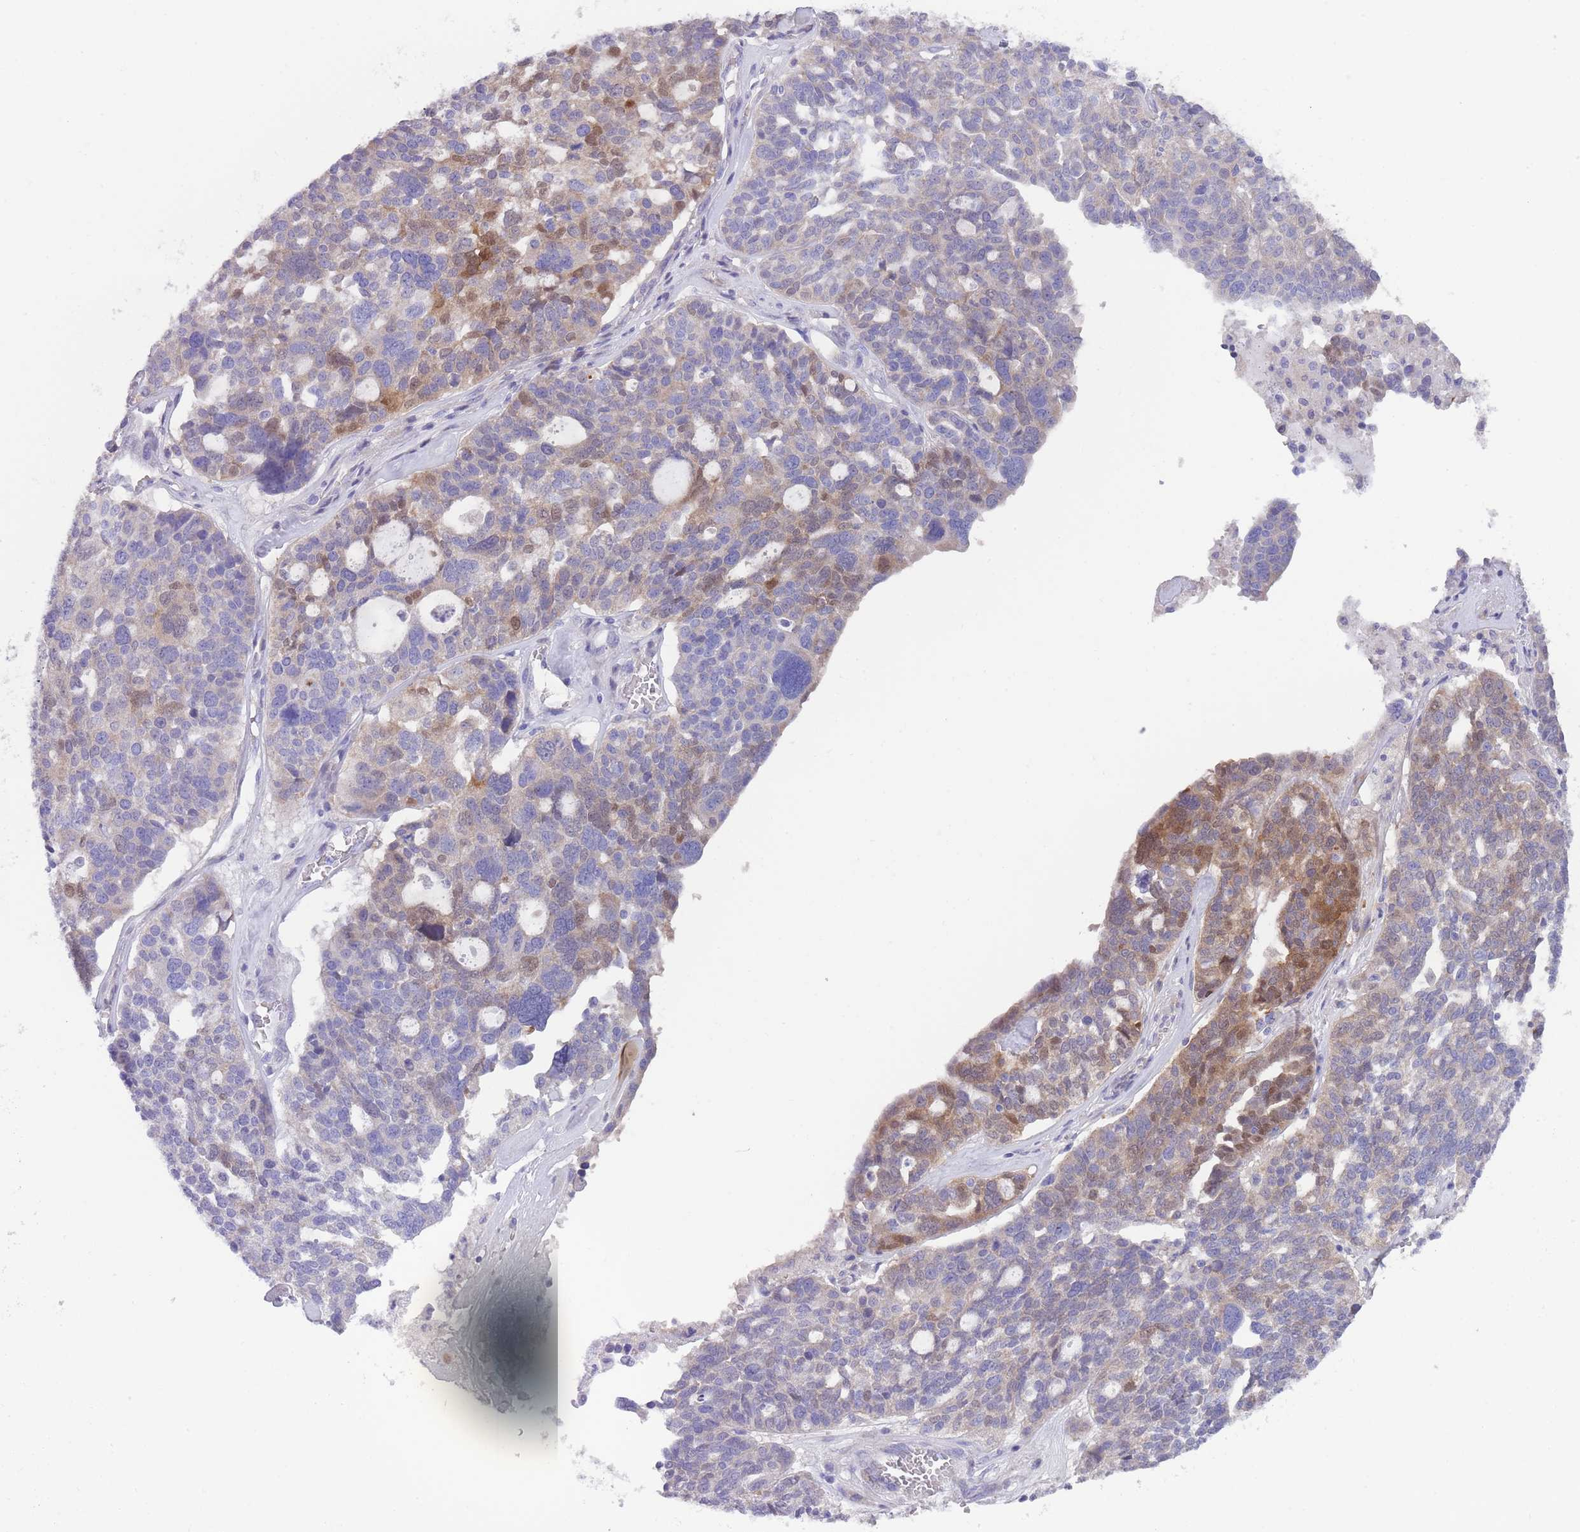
{"staining": {"intensity": "moderate", "quantity": "<25%", "location": "cytoplasmic/membranous"}, "tissue": "ovarian cancer", "cell_type": "Tumor cells", "image_type": "cancer", "snomed": [{"axis": "morphology", "description": "Cystadenocarcinoma, serous, NOS"}, {"axis": "topography", "description": "Ovary"}], "caption": "Moderate cytoplasmic/membranous expression is identified in about <25% of tumor cells in serous cystadenocarcinoma (ovarian).", "gene": "QTRT1", "patient": {"sex": "female", "age": 59}}